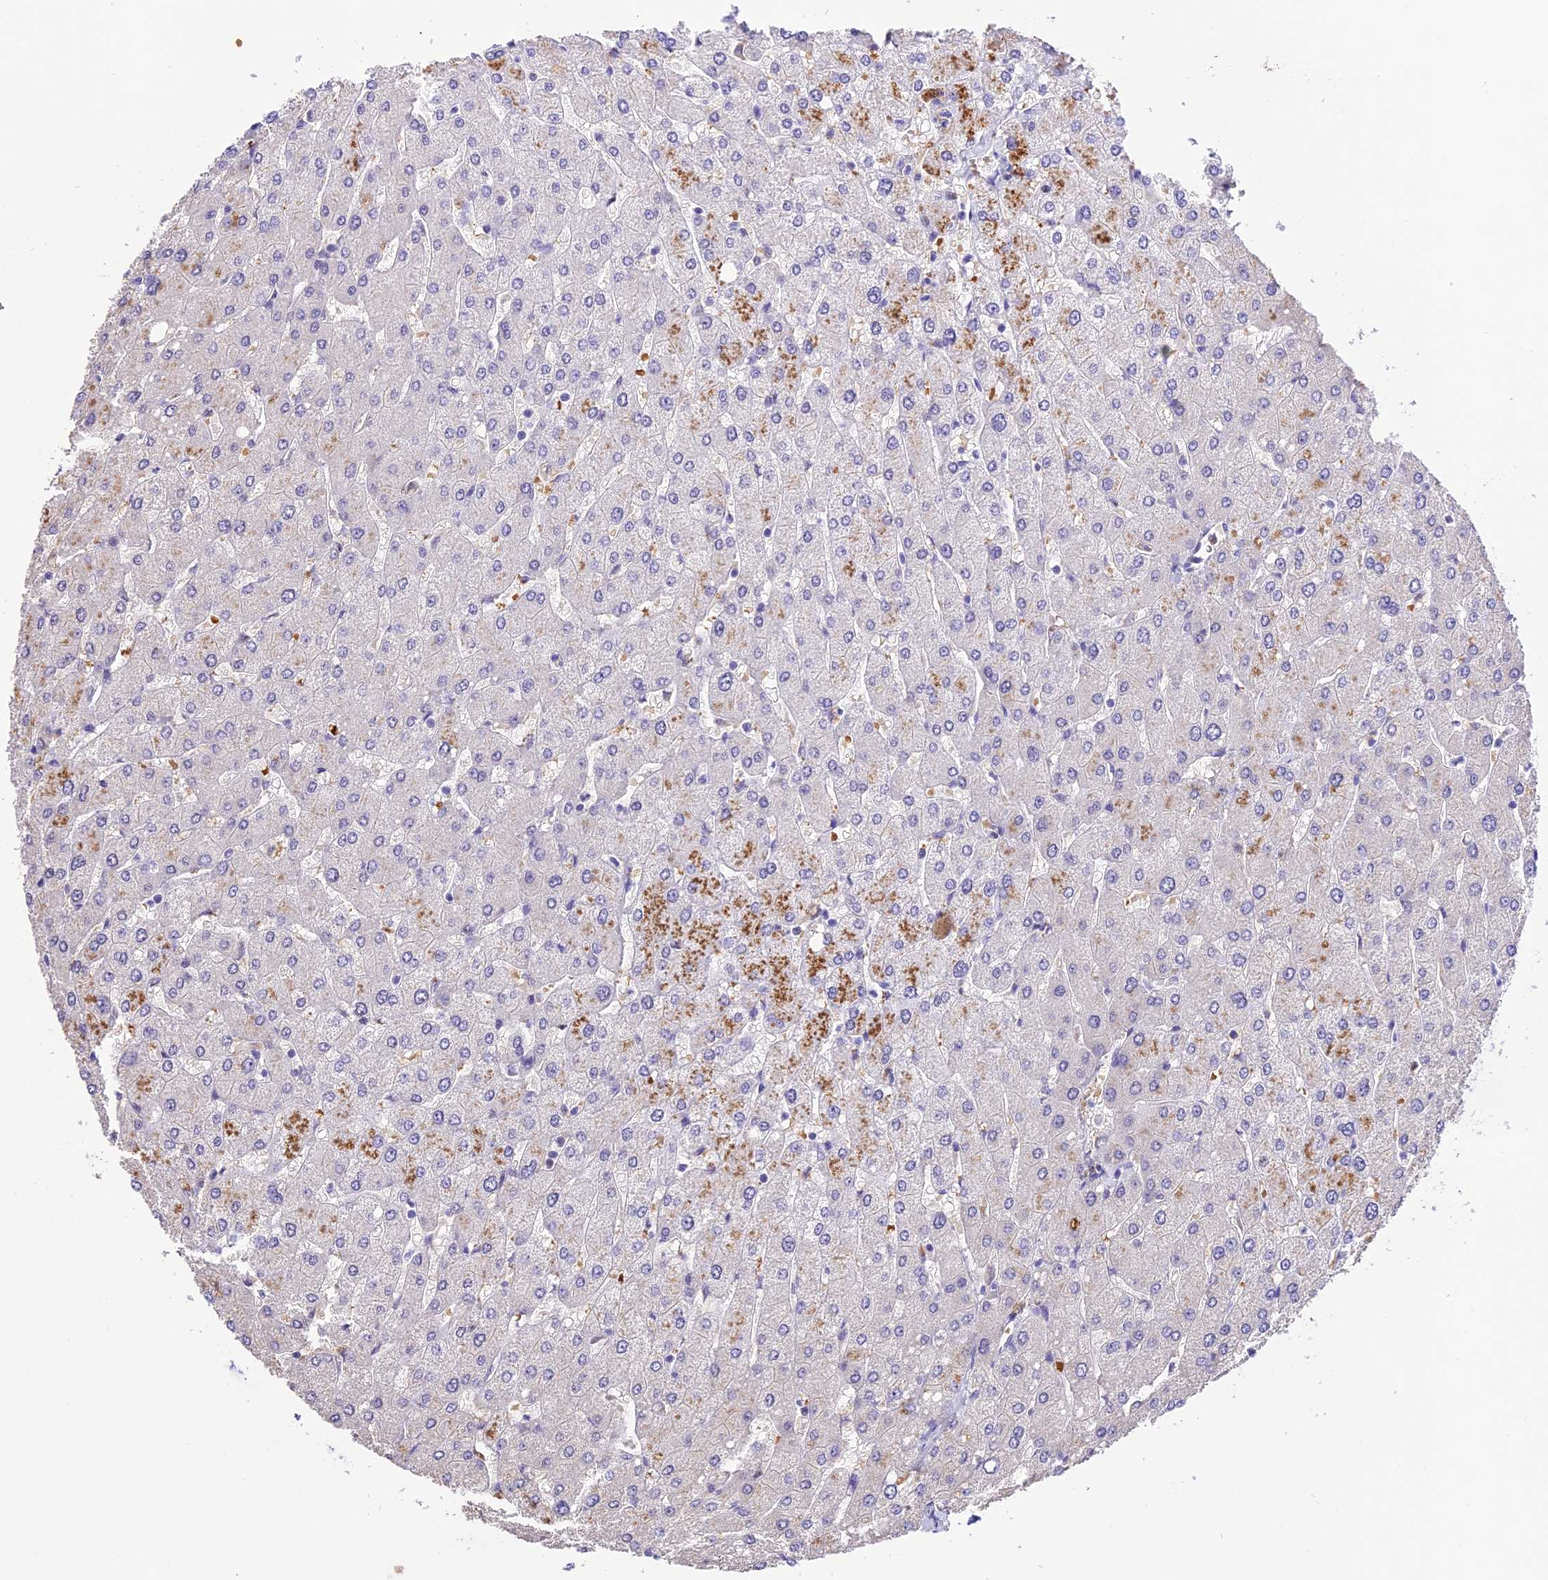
{"staining": {"intensity": "negative", "quantity": "none", "location": "none"}, "tissue": "liver", "cell_type": "Cholangiocytes", "image_type": "normal", "snomed": [{"axis": "morphology", "description": "Normal tissue, NOS"}, {"axis": "topography", "description": "Liver"}], "caption": "Immunohistochemical staining of benign liver displays no significant expression in cholangiocytes.", "gene": "AHSP", "patient": {"sex": "male", "age": 55}}